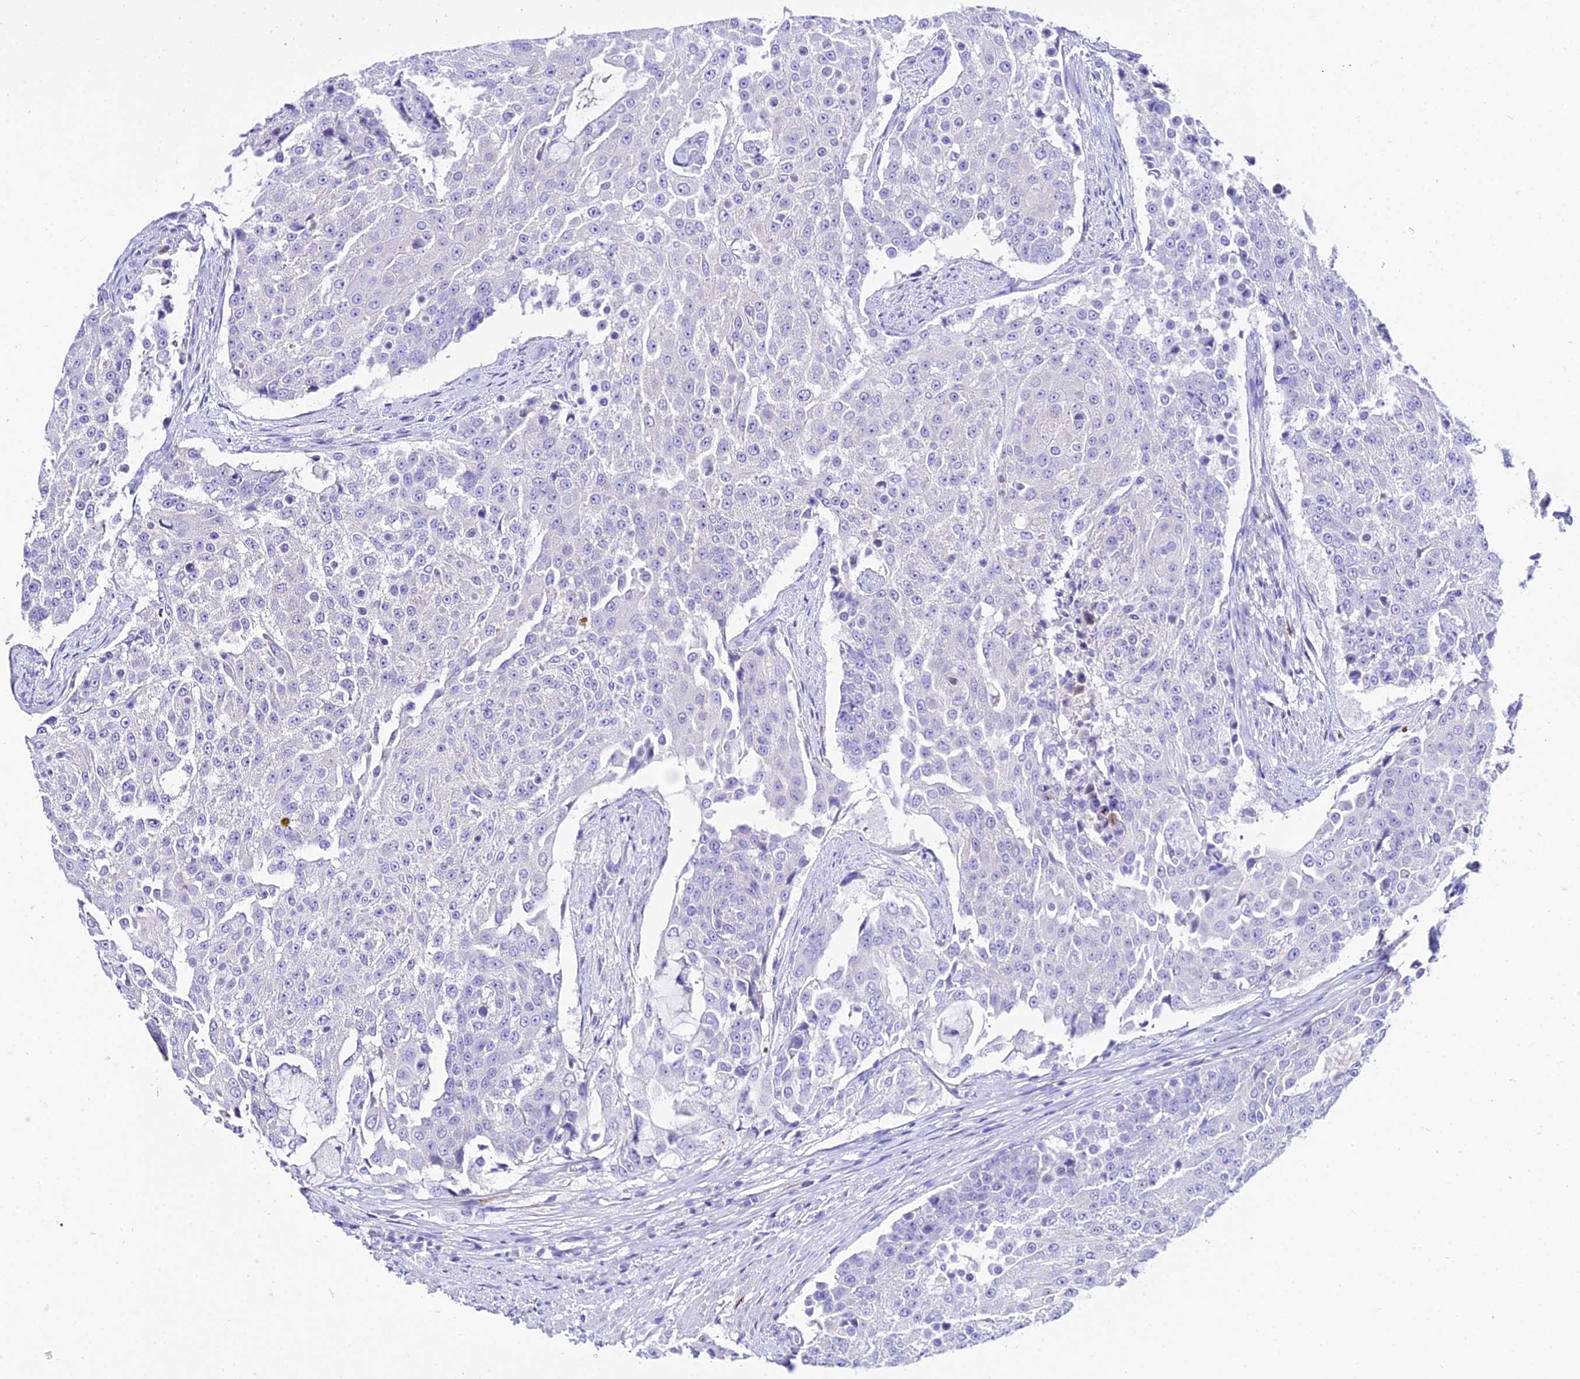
{"staining": {"intensity": "negative", "quantity": "none", "location": "none"}, "tissue": "urothelial cancer", "cell_type": "Tumor cells", "image_type": "cancer", "snomed": [{"axis": "morphology", "description": "Urothelial carcinoma, High grade"}, {"axis": "topography", "description": "Urinary bladder"}], "caption": "Human urothelial carcinoma (high-grade) stained for a protein using IHC shows no positivity in tumor cells.", "gene": "TUBA3D", "patient": {"sex": "female", "age": 63}}